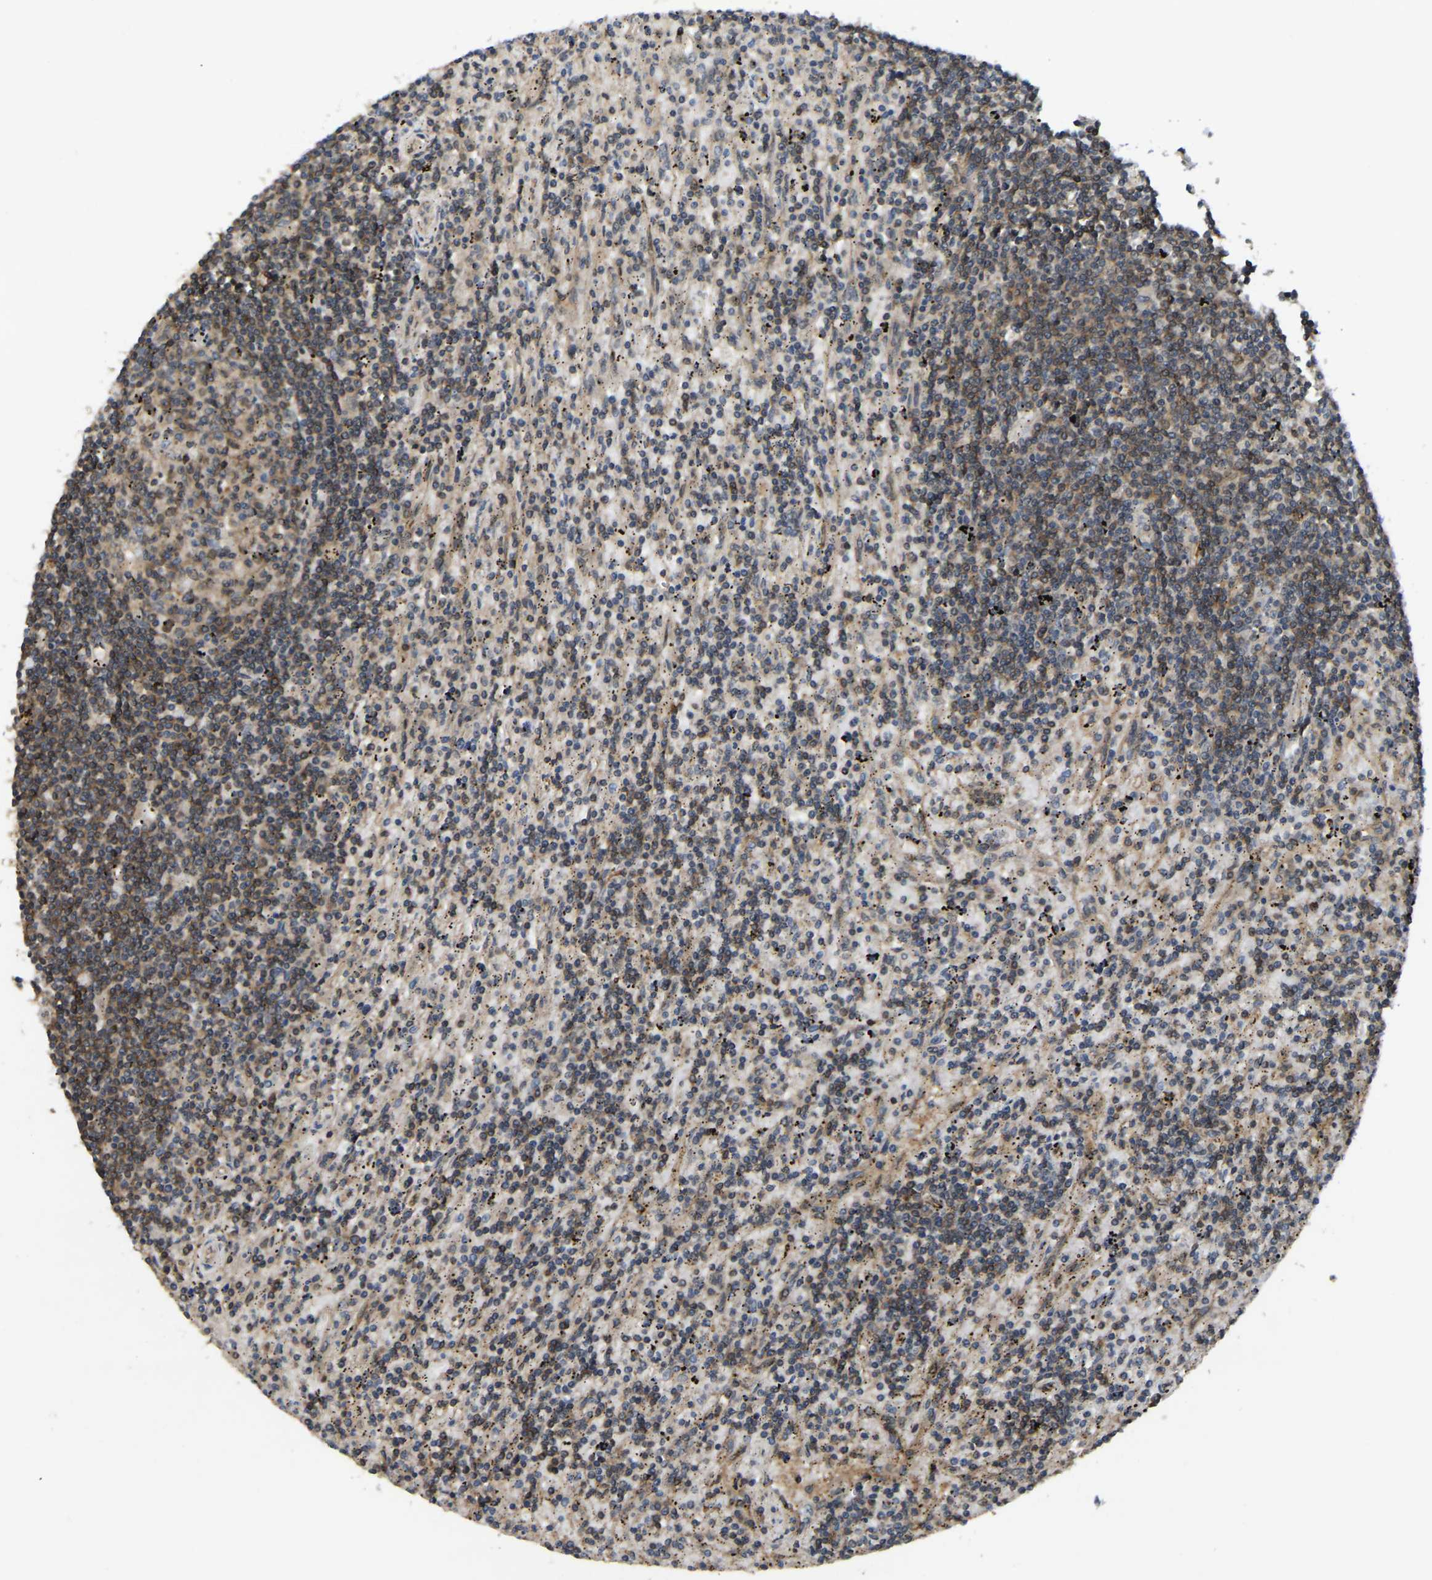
{"staining": {"intensity": "moderate", "quantity": ">75%", "location": "cytoplasmic/membranous,nuclear"}, "tissue": "lymphoma", "cell_type": "Tumor cells", "image_type": "cancer", "snomed": [{"axis": "morphology", "description": "Malignant lymphoma, non-Hodgkin's type, Low grade"}, {"axis": "topography", "description": "Spleen"}], "caption": "Immunohistochemistry of human lymphoma reveals medium levels of moderate cytoplasmic/membranous and nuclear staining in about >75% of tumor cells. (brown staining indicates protein expression, while blue staining denotes nuclei).", "gene": "KIAA1549", "patient": {"sex": "male", "age": 76}}